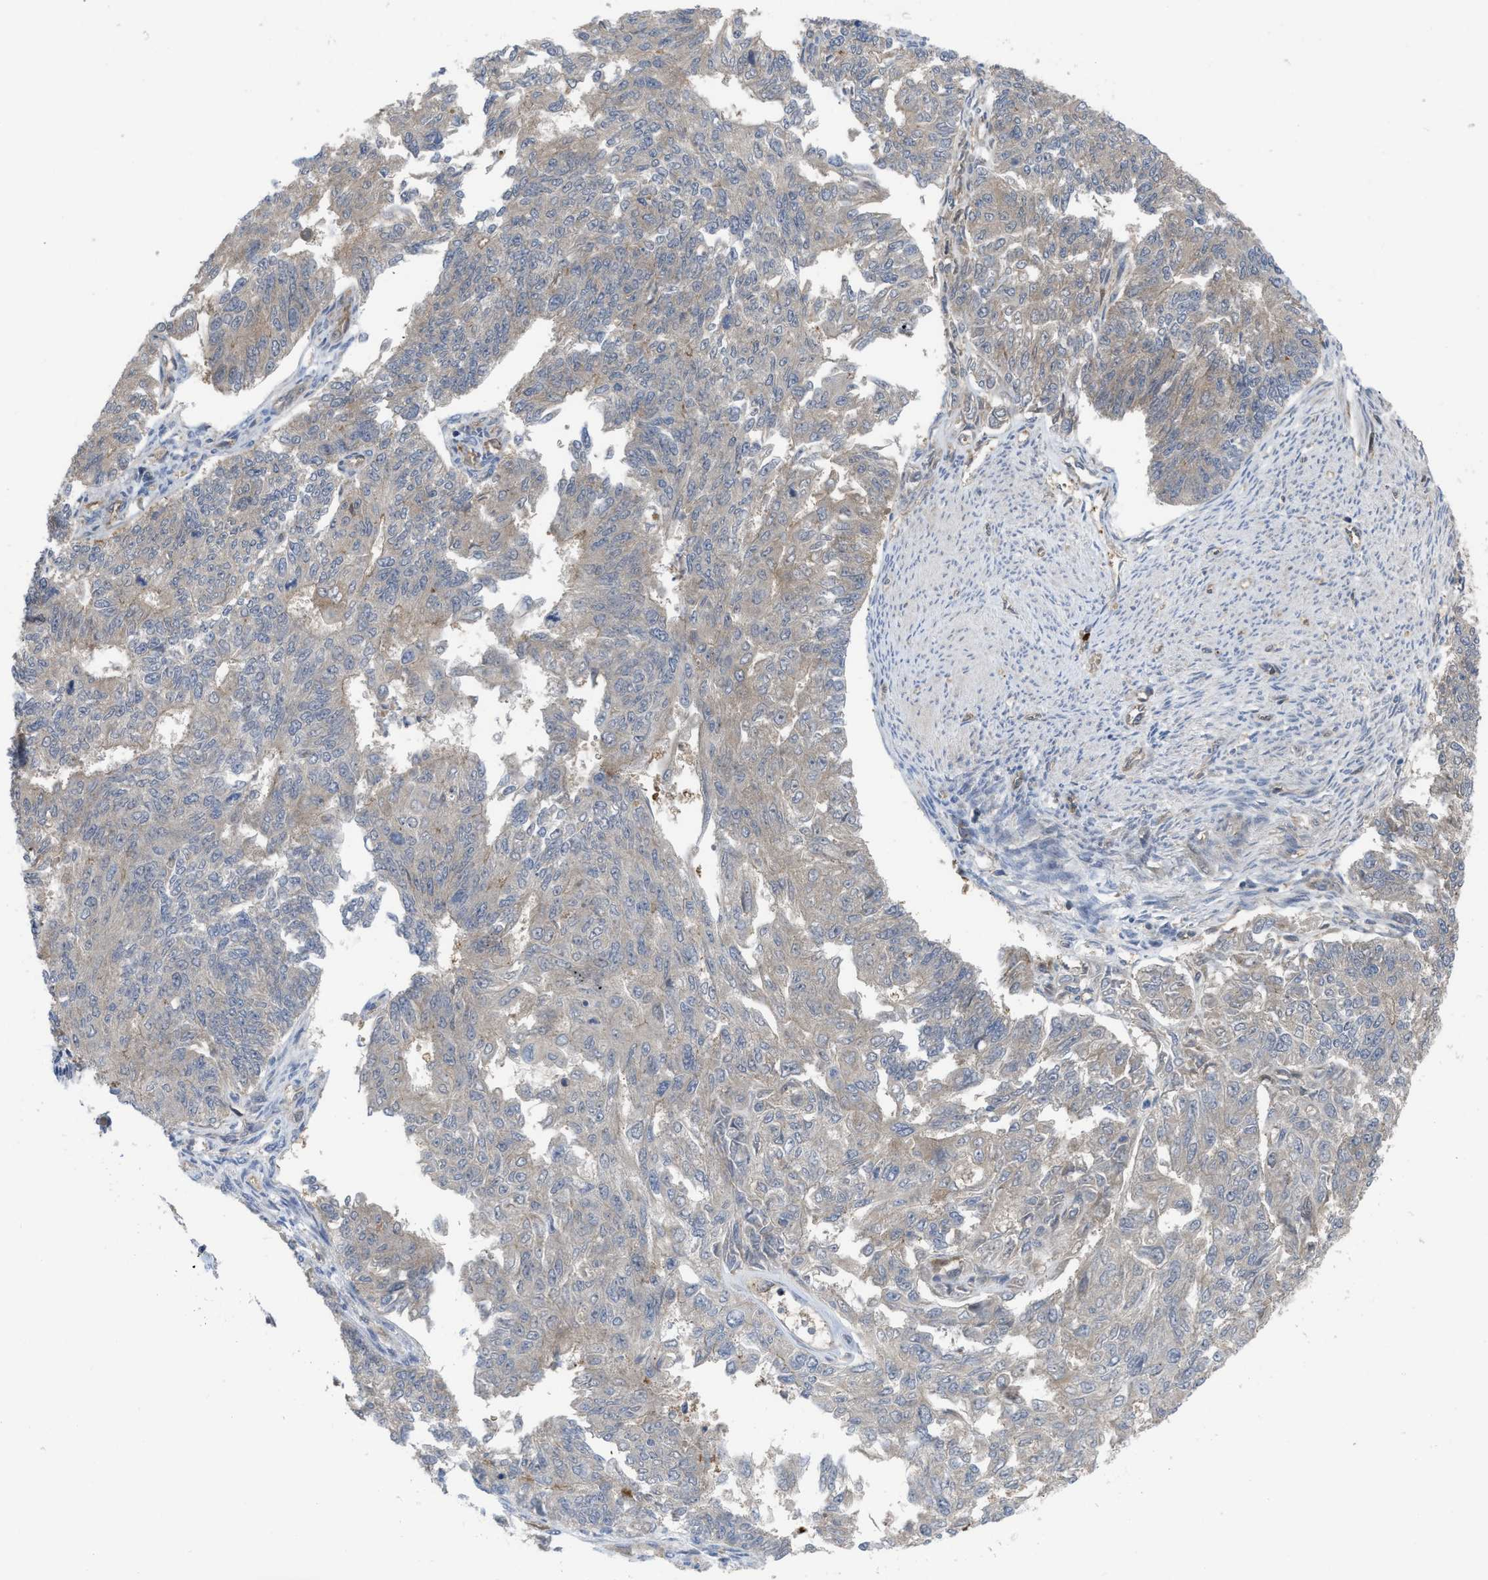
{"staining": {"intensity": "negative", "quantity": "none", "location": "none"}, "tissue": "endometrial cancer", "cell_type": "Tumor cells", "image_type": "cancer", "snomed": [{"axis": "morphology", "description": "Adenocarcinoma, NOS"}, {"axis": "topography", "description": "Endometrium"}], "caption": "IHC image of human endometrial adenocarcinoma stained for a protein (brown), which demonstrates no staining in tumor cells. Nuclei are stained in blue.", "gene": "LDAF1", "patient": {"sex": "female", "age": 32}}